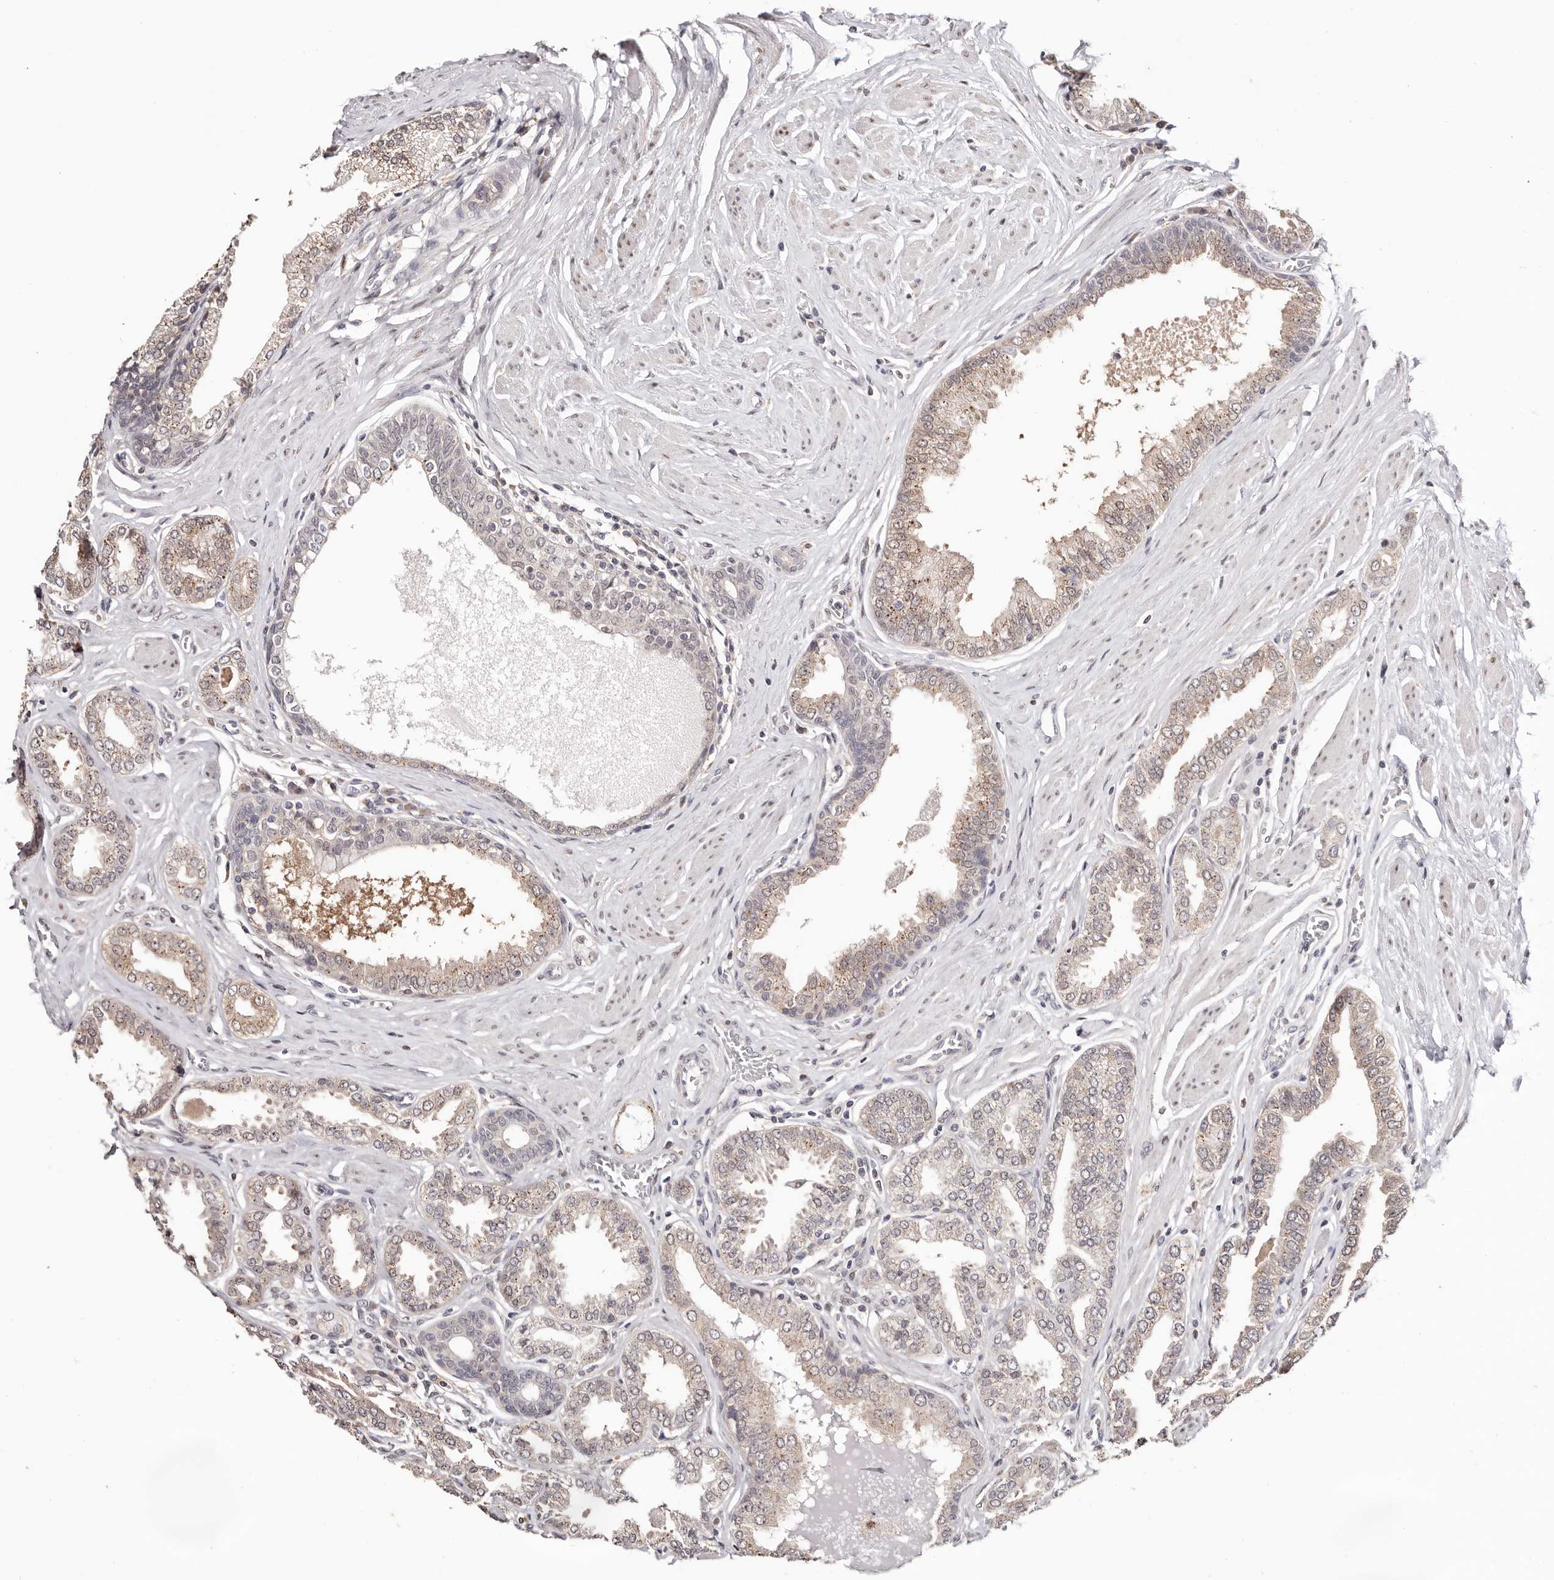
{"staining": {"intensity": "weak", "quantity": ">75%", "location": "cytoplasmic/membranous"}, "tissue": "prostate cancer", "cell_type": "Tumor cells", "image_type": "cancer", "snomed": [{"axis": "morphology", "description": "Adenocarcinoma, Low grade"}, {"axis": "topography", "description": "Prostate"}], "caption": "Brown immunohistochemical staining in prostate cancer shows weak cytoplasmic/membranous staining in about >75% of tumor cells.", "gene": "TYW3", "patient": {"sex": "male", "age": 63}}